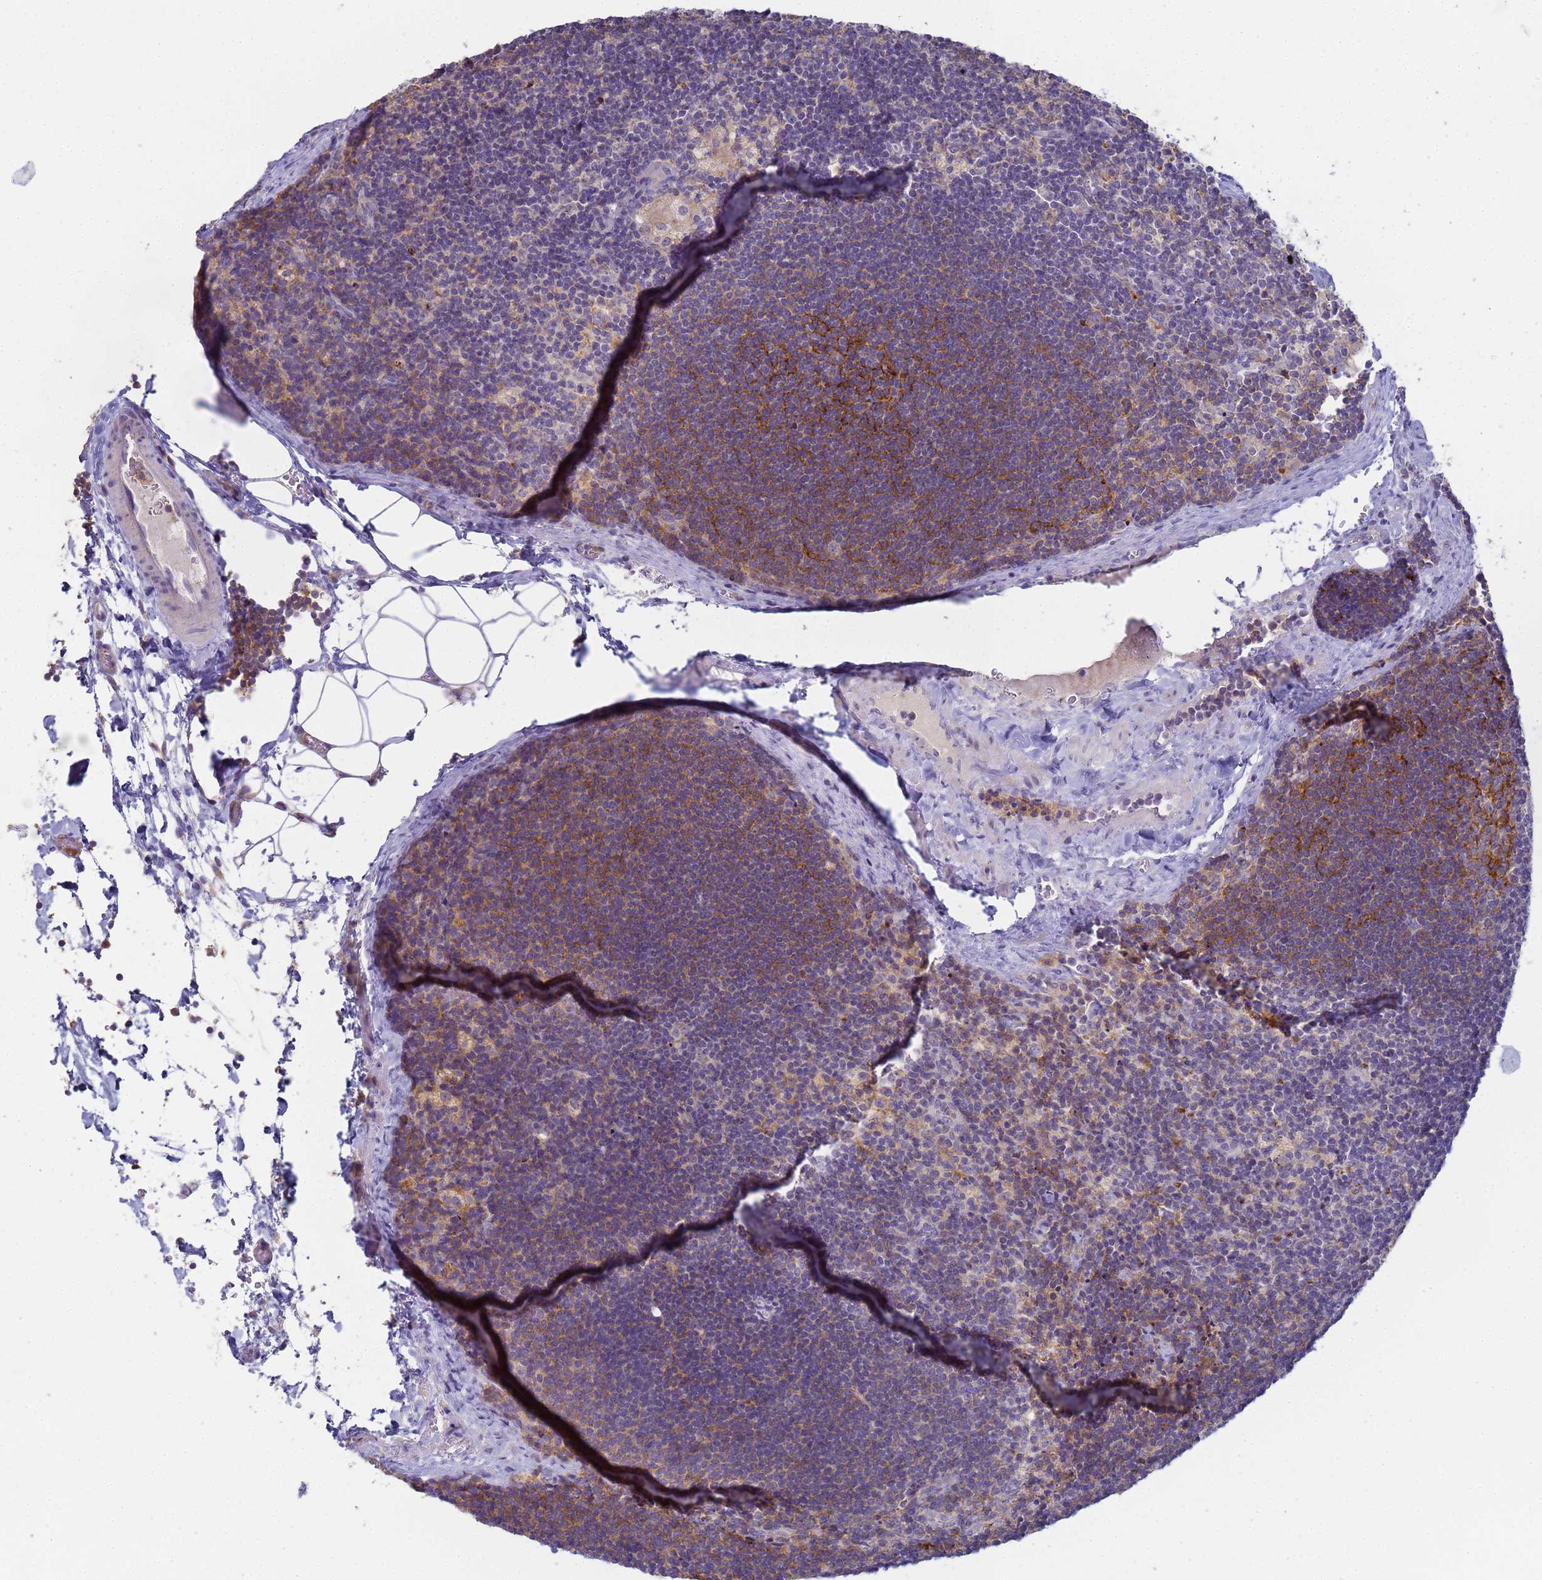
{"staining": {"intensity": "moderate", "quantity": "<25%", "location": "cytoplasmic/membranous"}, "tissue": "lymph node", "cell_type": "Germinal center cells", "image_type": "normal", "snomed": [{"axis": "morphology", "description": "Normal tissue, NOS"}, {"axis": "topography", "description": "Lymph node"}], "caption": "Protein expression analysis of benign lymph node displays moderate cytoplasmic/membranous staining in approximately <25% of germinal center cells.", "gene": "CR1", "patient": {"sex": "male", "age": 24}}